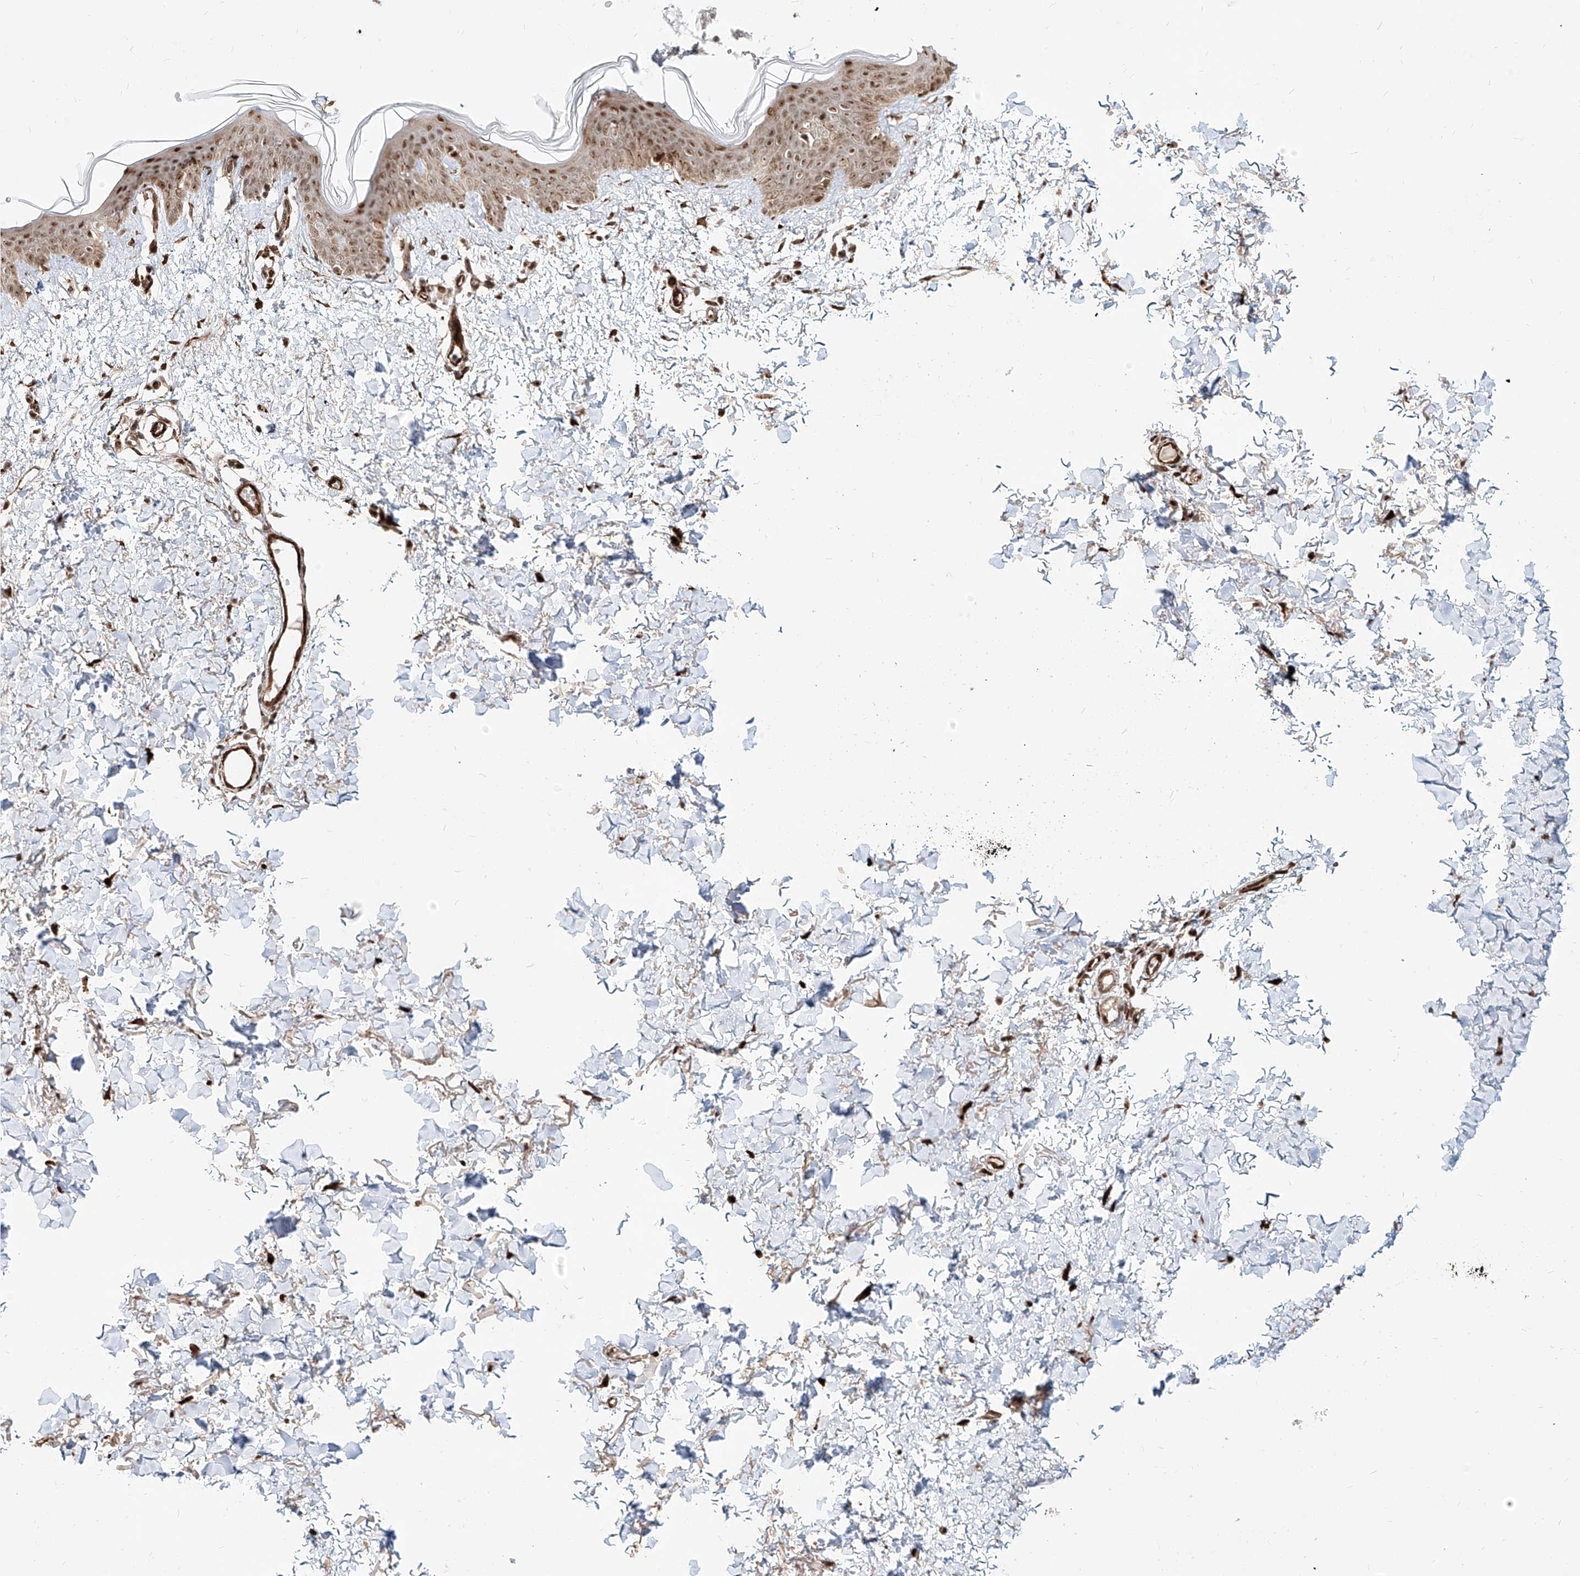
{"staining": {"intensity": "strong", "quantity": ">75%", "location": "cytoplasmic/membranous,nuclear"}, "tissue": "skin", "cell_type": "Fibroblasts", "image_type": "normal", "snomed": [{"axis": "morphology", "description": "Normal tissue, NOS"}, {"axis": "topography", "description": "Skin"}], "caption": "Approximately >75% of fibroblasts in normal human skin demonstrate strong cytoplasmic/membranous,nuclear protein expression as visualized by brown immunohistochemical staining.", "gene": "ZNF710", "patient": {"sex": "female", "age": 46}}